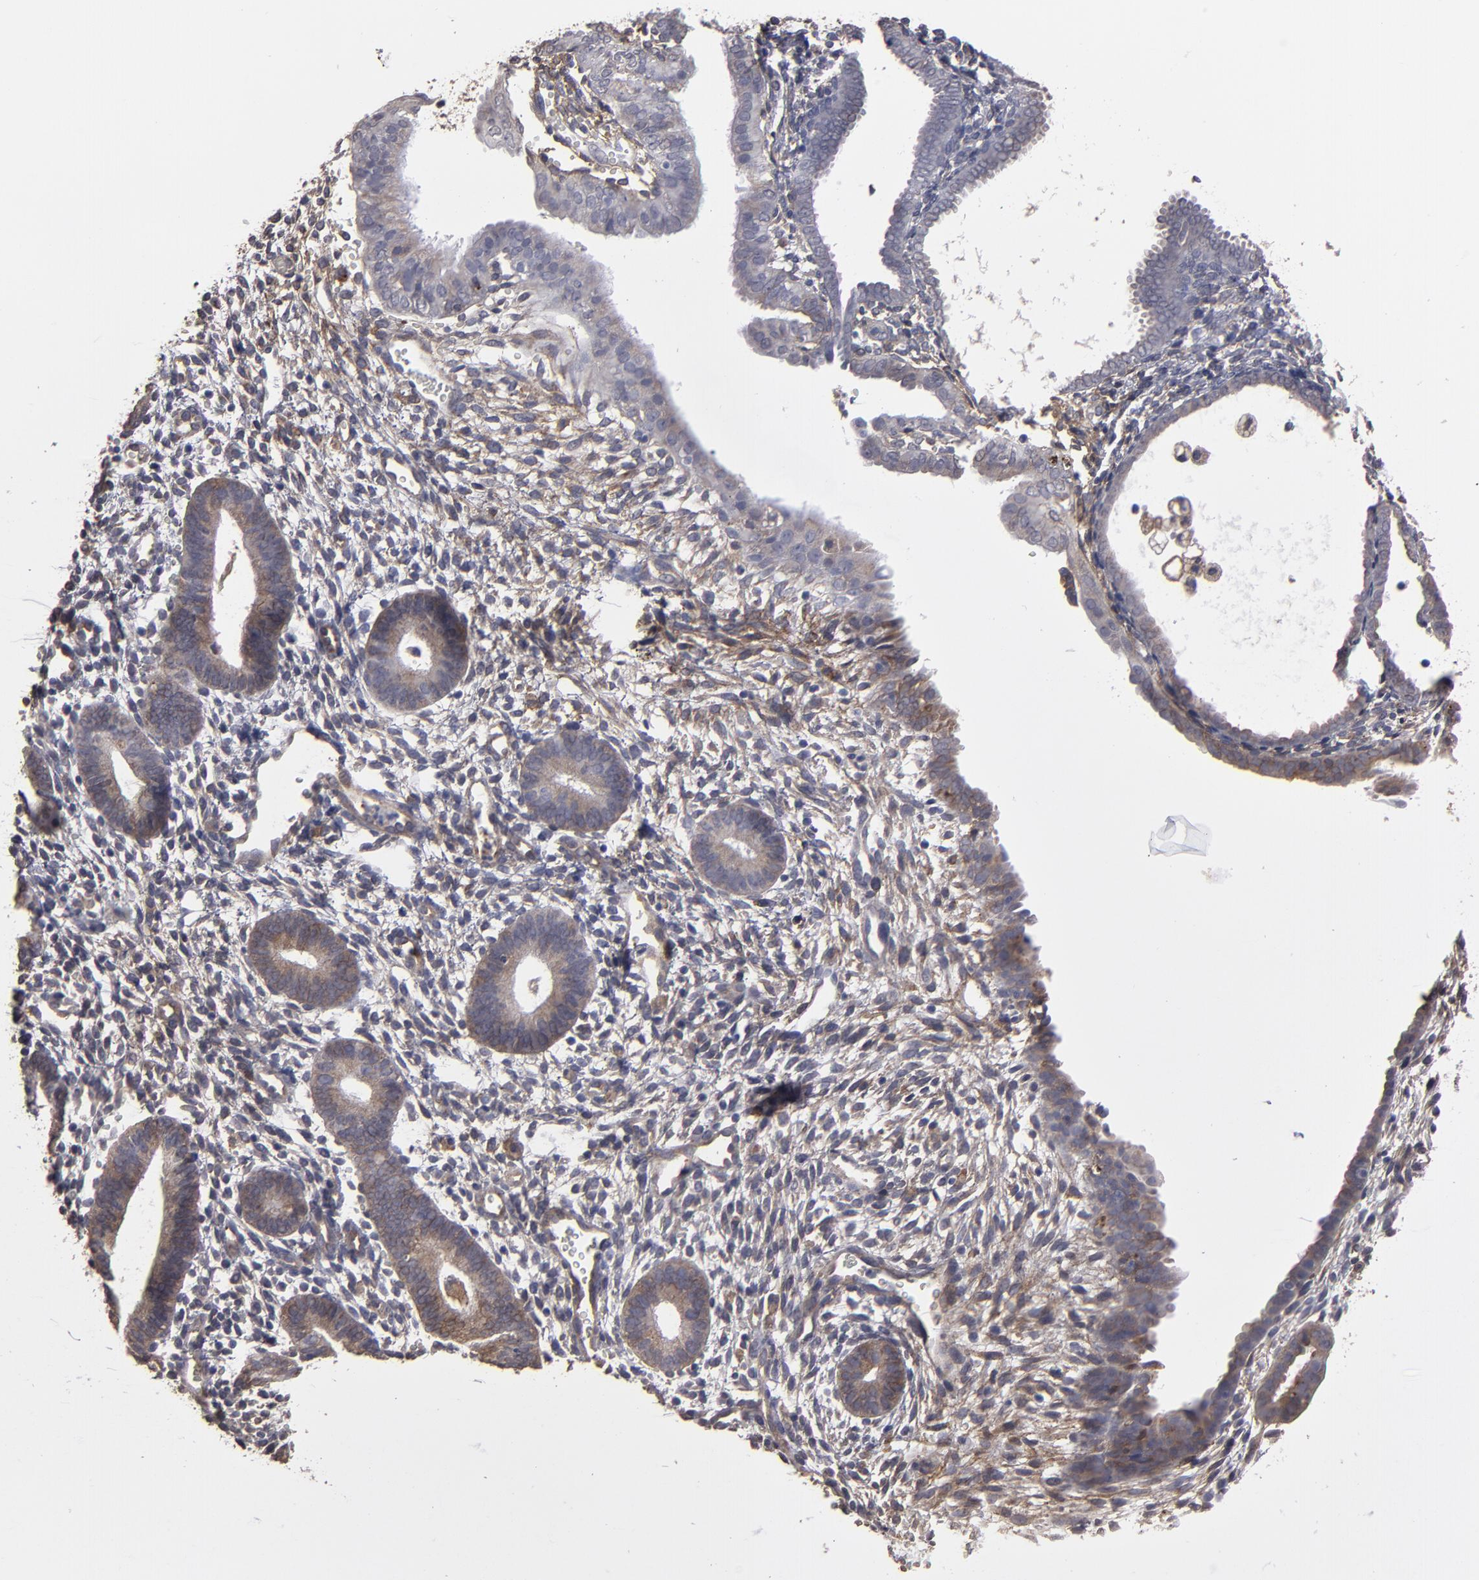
{"staining": {"intensity": "weak", "quantity": "25%-75%", "location": "cytoplasmic/membranous"}, "tissue": "endometrium", "cell_type": "Cells in endometrial stroma", "image_type": "normal", "snomed": [{"axis": "morphology", "description": "Normal tissue, NOS"}, {"axis": "topography", "description": "Smooth muscle"}, {"axis": "topography", "description": "Endometrium"}], "caption": "The micrograph displays a brown stain indicating the presence of a protein in the cytoplasmic/membranous of cells in endometrial stroma in endometrium. (DAB = brown stain, brightfield microscopy at high magnification).", "gene": "ITGB5", "patient": {"sex": "female", "age": 57}}